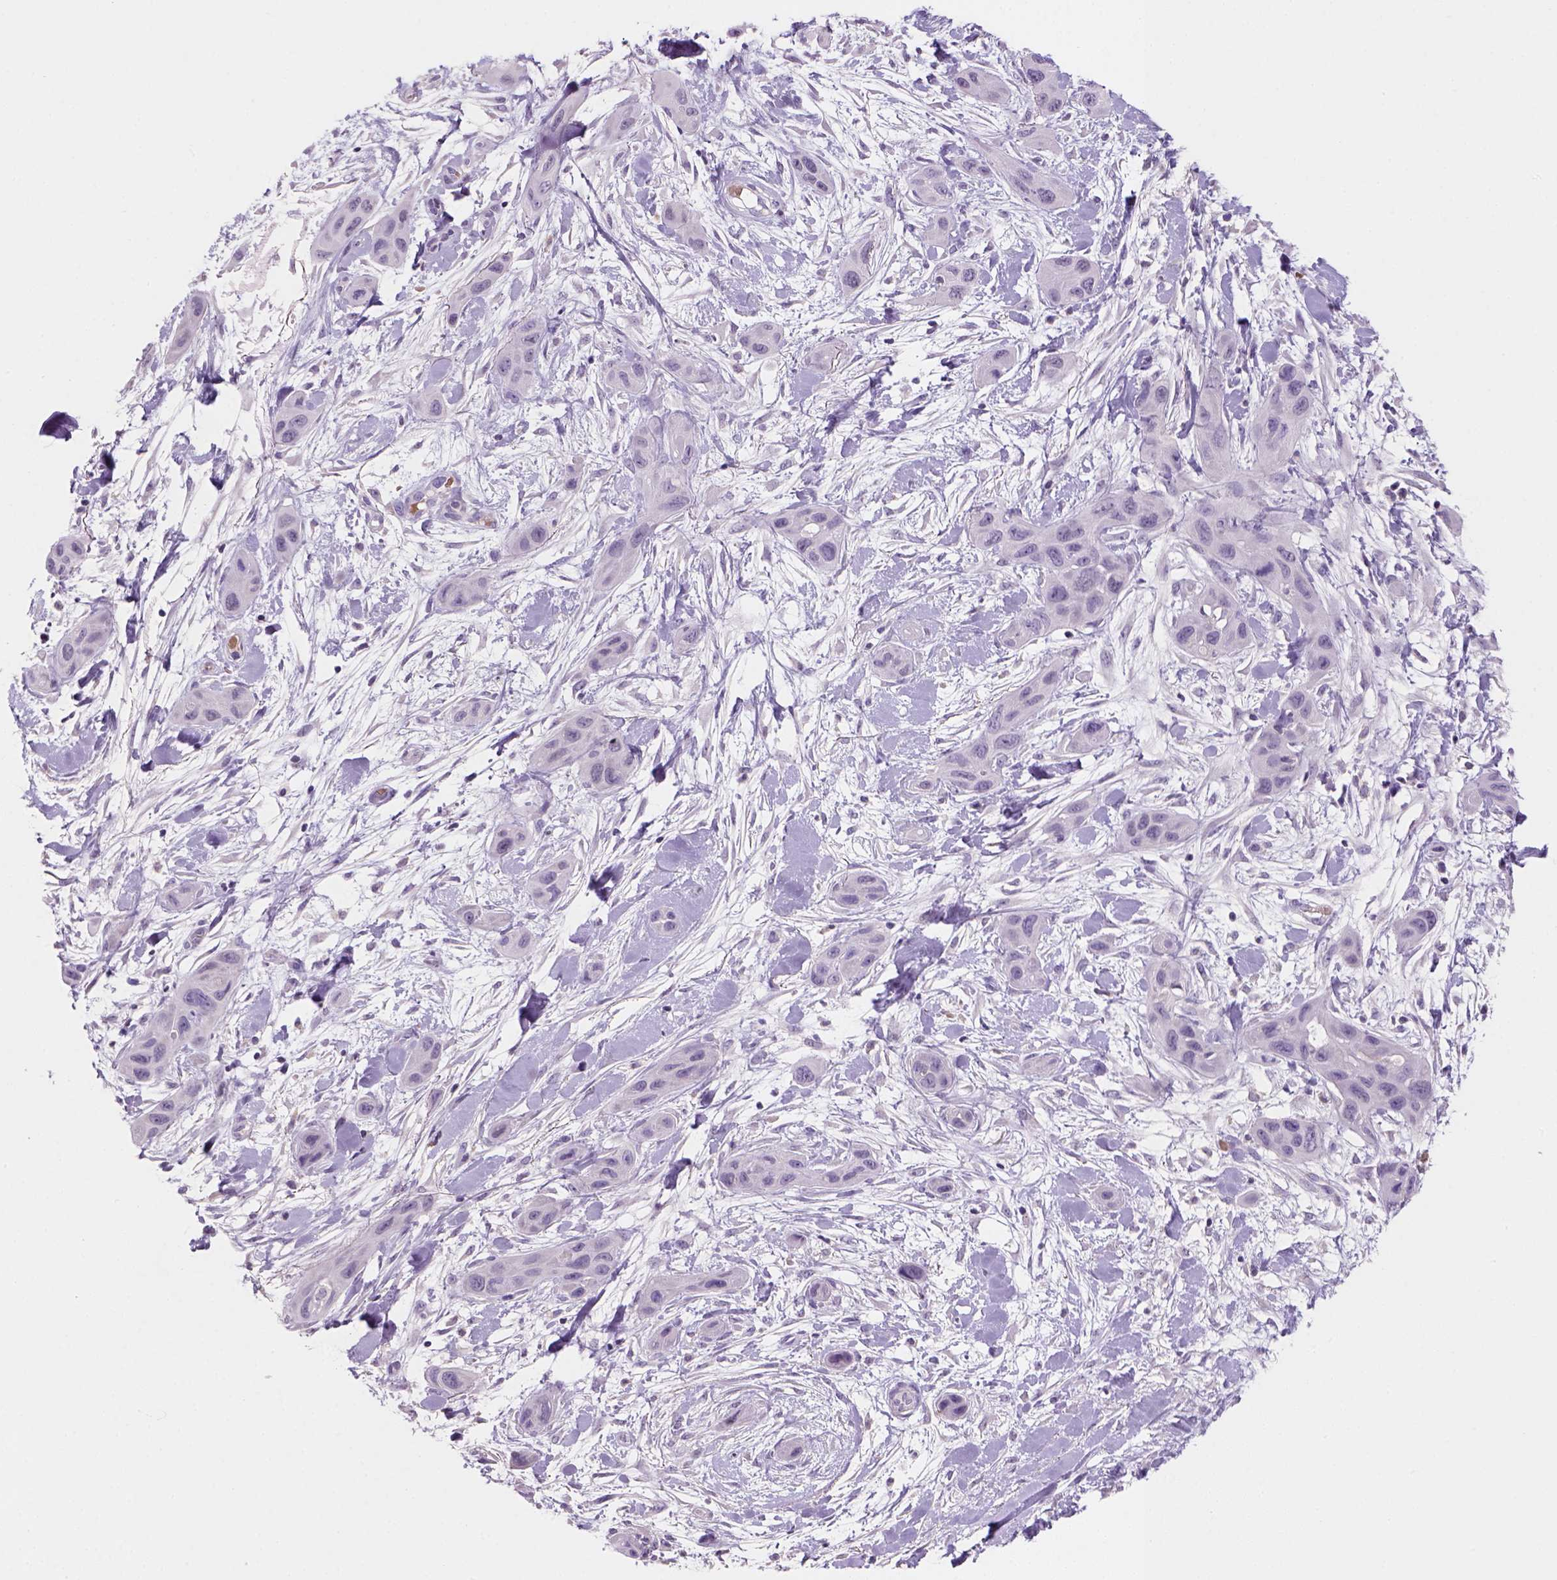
{"staining": {"intensity": "negative", "quantity": "none", "location": "none"}, "tissue": "skin cancer", "cell_type": "Tumor cells", "image_type": "cancer", "snomed": [{"axis": "morphology", "description": "Squamous cell carcinoma, NOS"}, {"axis": "topography", "description": "Skin"}], "caption": "Squamous cell carcinoma (skin) stained for a protein using immunohistochemistry exhibits no staining tumor cells.", "gene": "ZMAT4", "patient": {"sex": "male", "age": 79}}